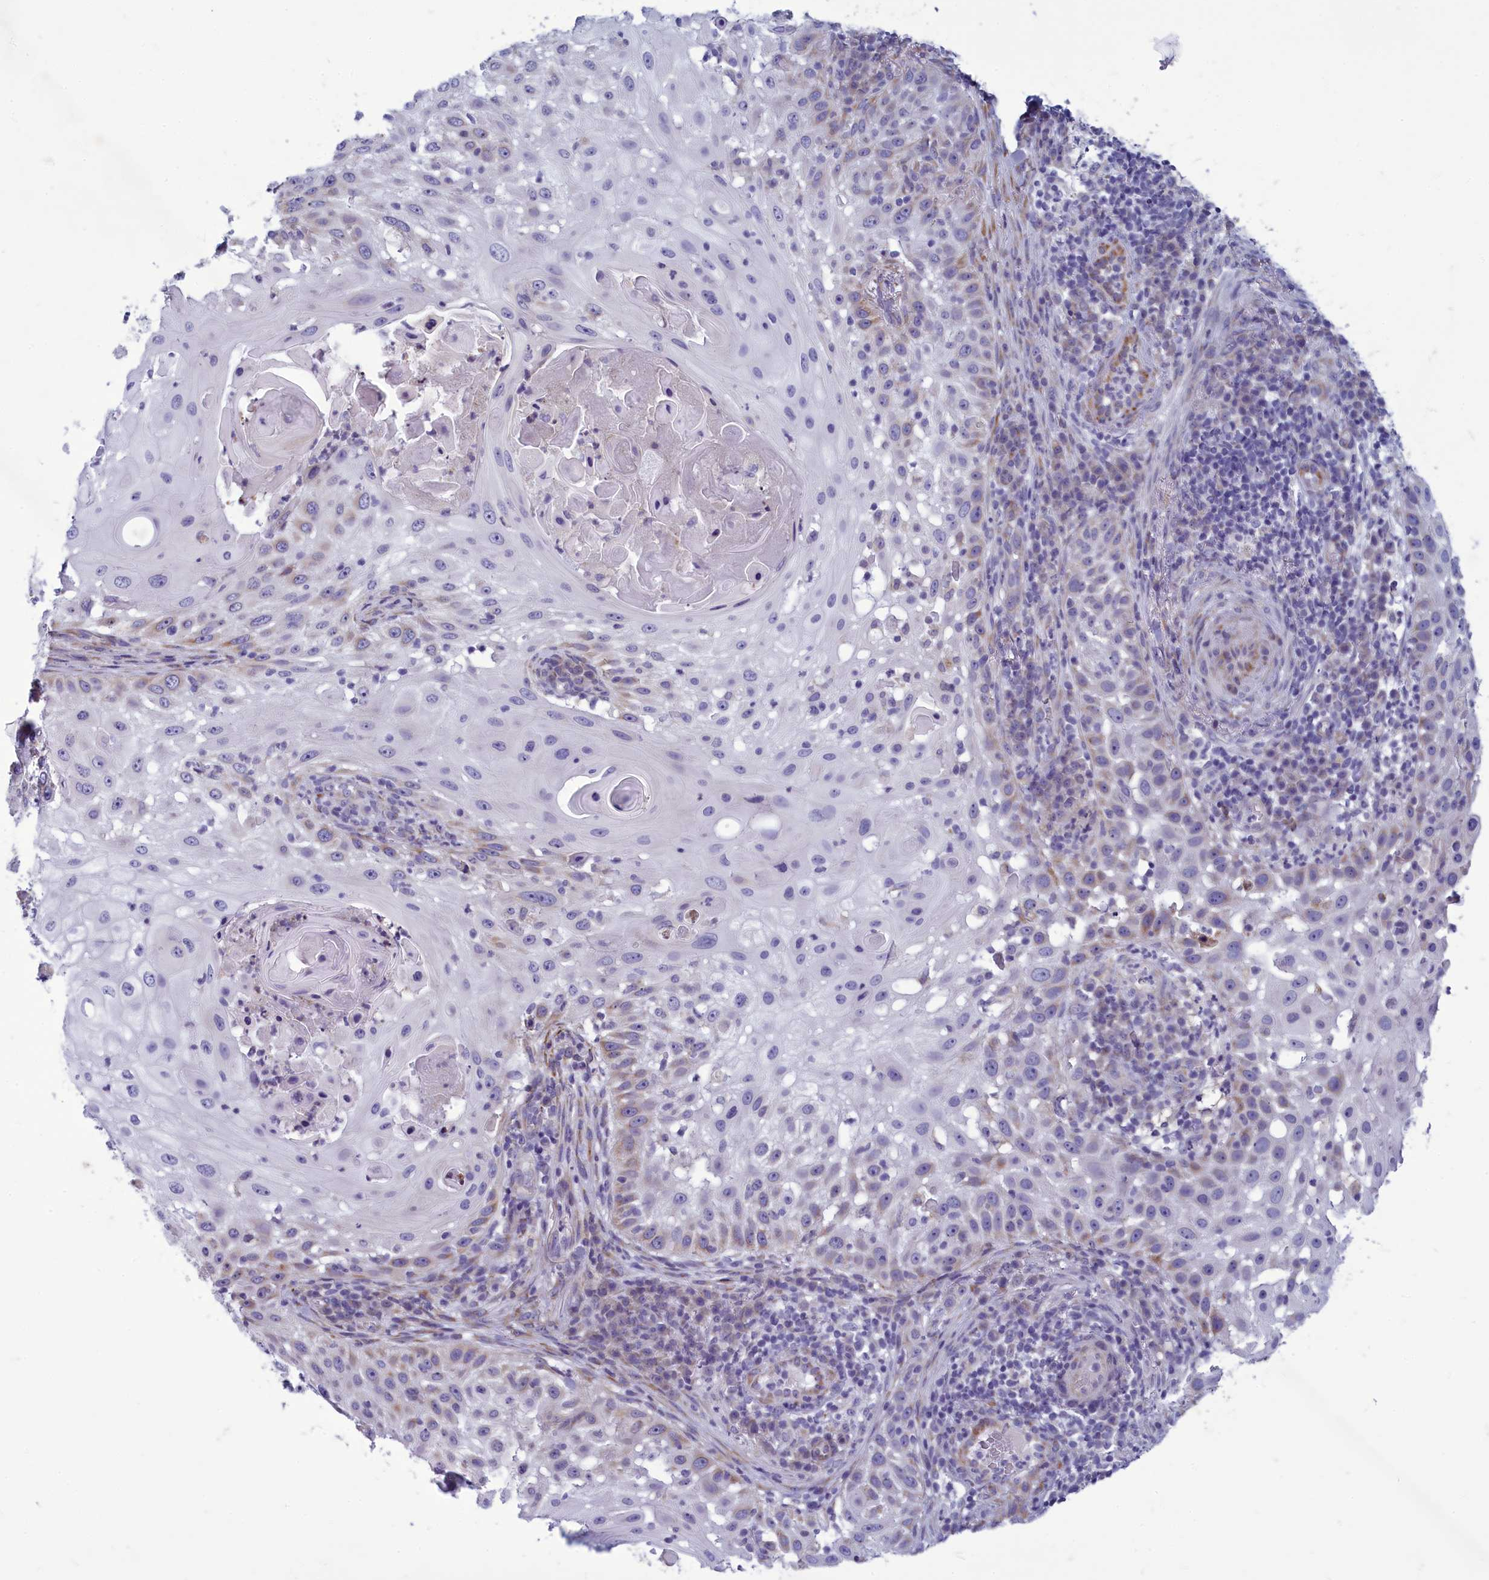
{"staining": {"intensity": "weak", "quantity": "25%-75%", "location": "cytoplasmic/membranous"}, "tissue": "skin cancer", "cell_type": "Tumor cells", "image_type": "cancer", "snomed": [{"axis": "morphology", "description": "Squamous cell carcinoma, NOS"}, {"axis": "topography", "description": "Skin"}], "caption": "This is an image of IHC staining of skin squamous cell carcinoma, which shows weak staining in the cytoplasmic/membranous of tumor cells.", "gene": "CENATAC", "patient": {"sex": "female", "age": 44}}